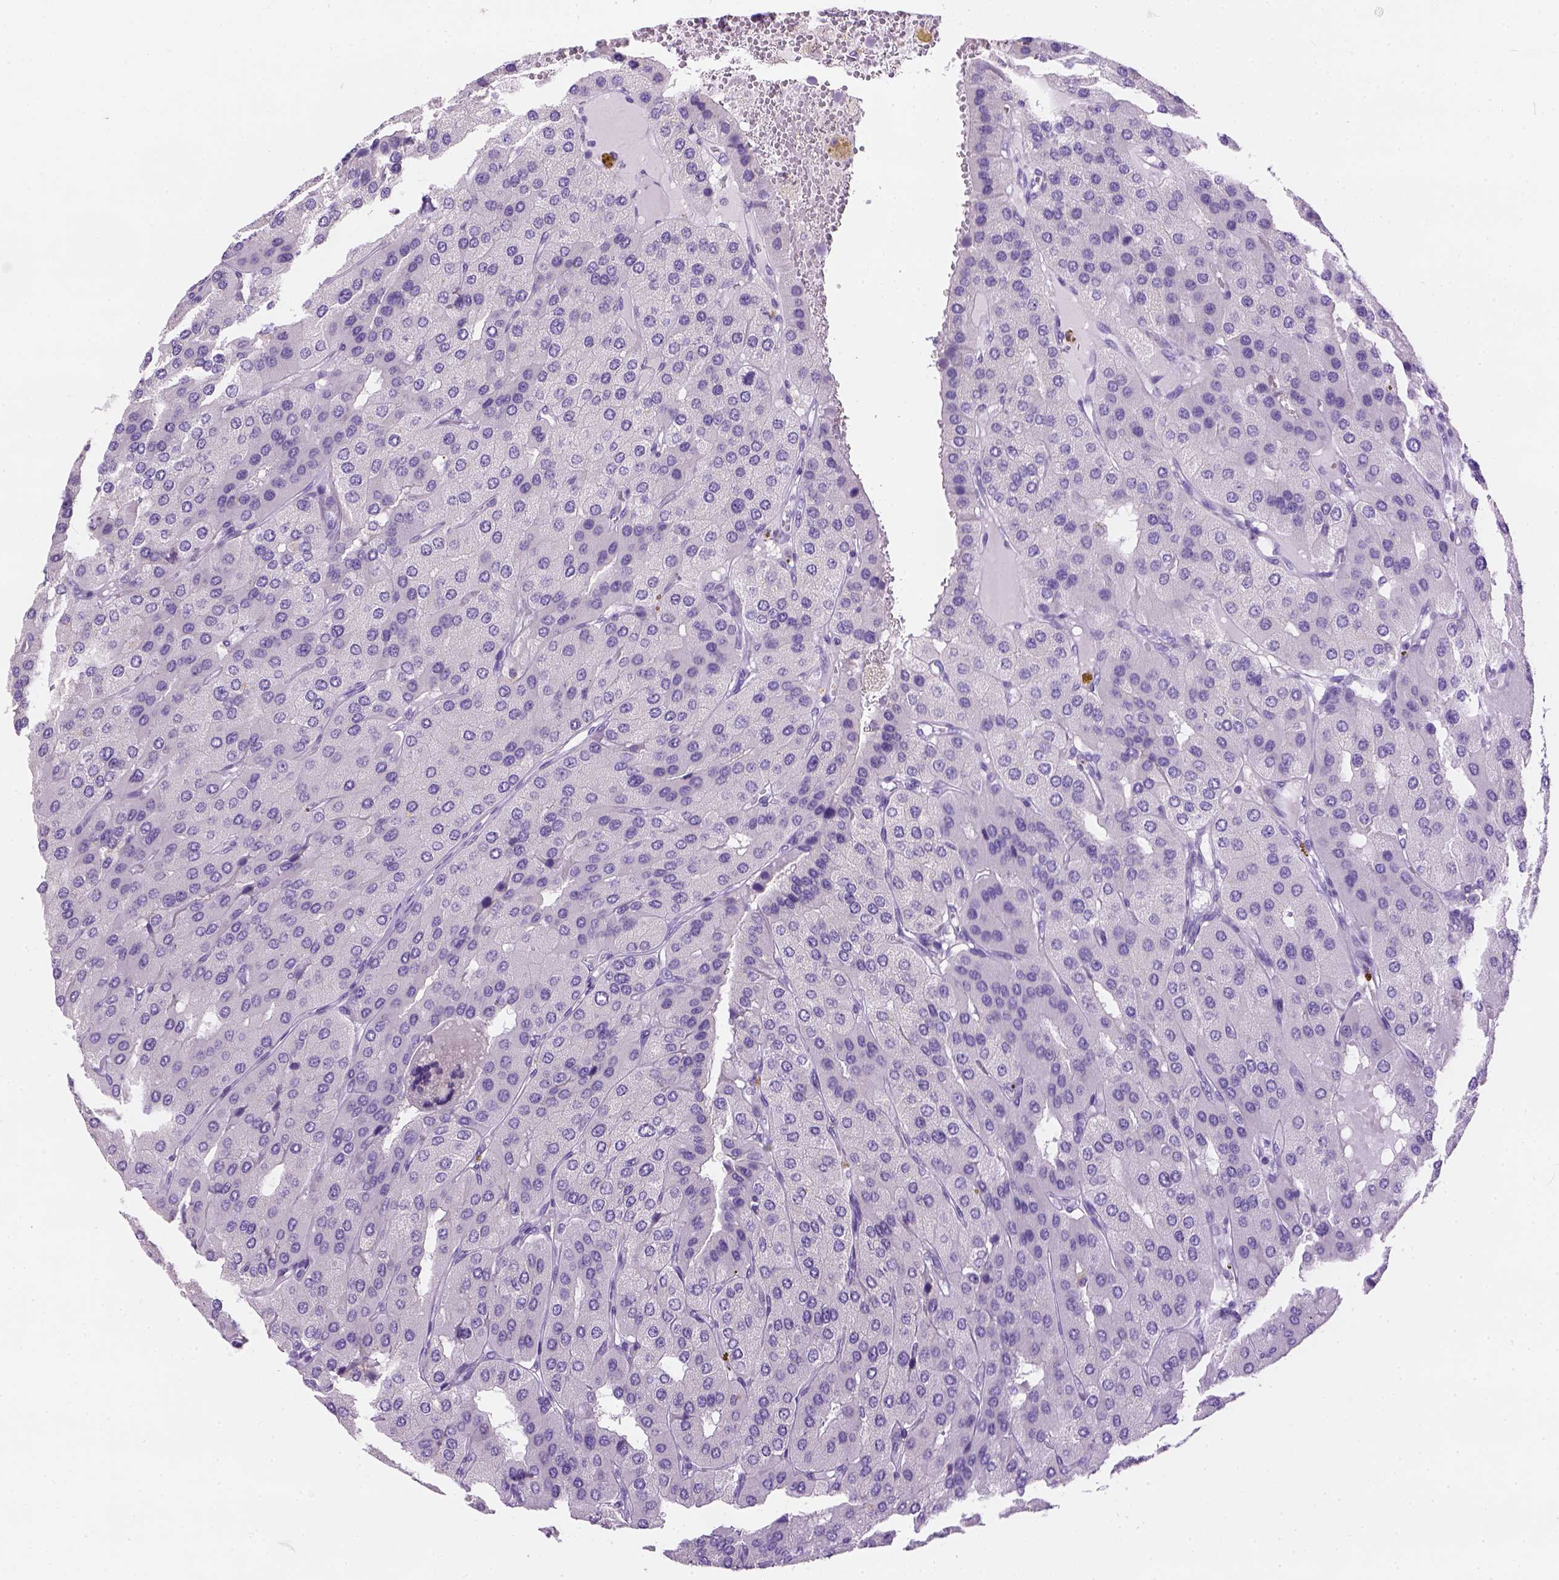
{"staining": {"intensity": "negative", "quantity": "none", "location": "none"}, "tissue": "parathyroid gland", "cell_type": "Glandular cells", "image_type": "normal", "snomed": [{"axis": "morphology", "description": "Normal tissue, NOS"}, {"axis": "morphology", "description": "Adenoma, NOS"}, {"axis": "topography", "description": "Parathyroid gland"}], "caption": "High power microscopy image of an IHC micrograph of unremarkable parathyroid gland, revealing no significant staining in glandular cells.", "gene": "TMEM38A", "patient": {"sex": "female", "age": 86}}